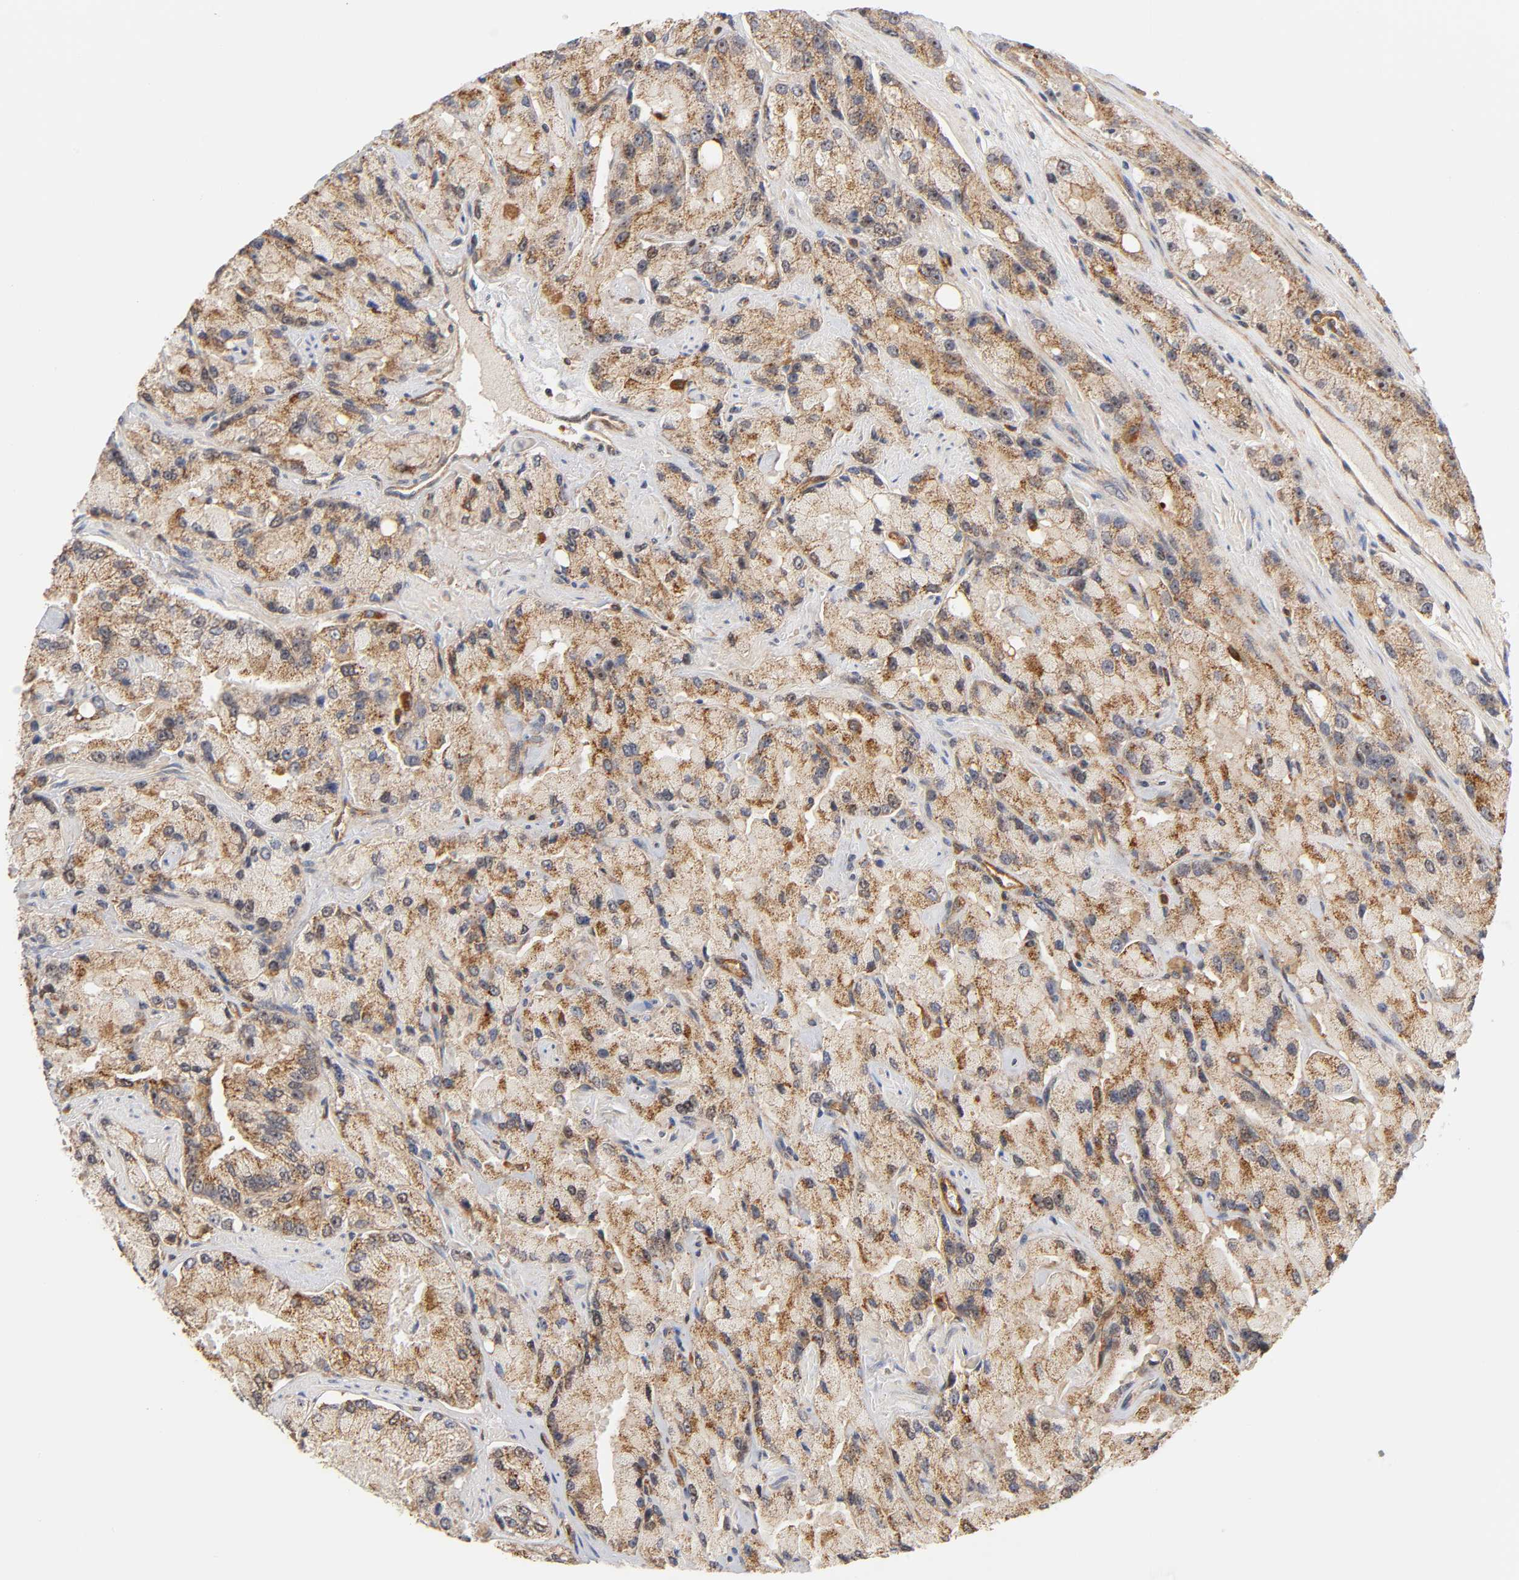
{"staining": {"intensity": "moderate", "quantity": ">75%", "location": "cytoplasmic/membranous"}, "tissue": "prostate cancer", "cell_type": "Tumor cells", "image_type": "cancer", "snomed": [{"axis": "morphology", "description": "Adenocarcinoma, High grade"}, {"axis": "topography", "description": "Prostate"}], "caption": "Prostate high-grade adenocarcinoma stained with a brown dye exhibits moderate cytoplasmic/membranous positive expression in about >75% of tumor cells.", "gene": "PLD1", "patient": {"sex": "male", "age": 58}}